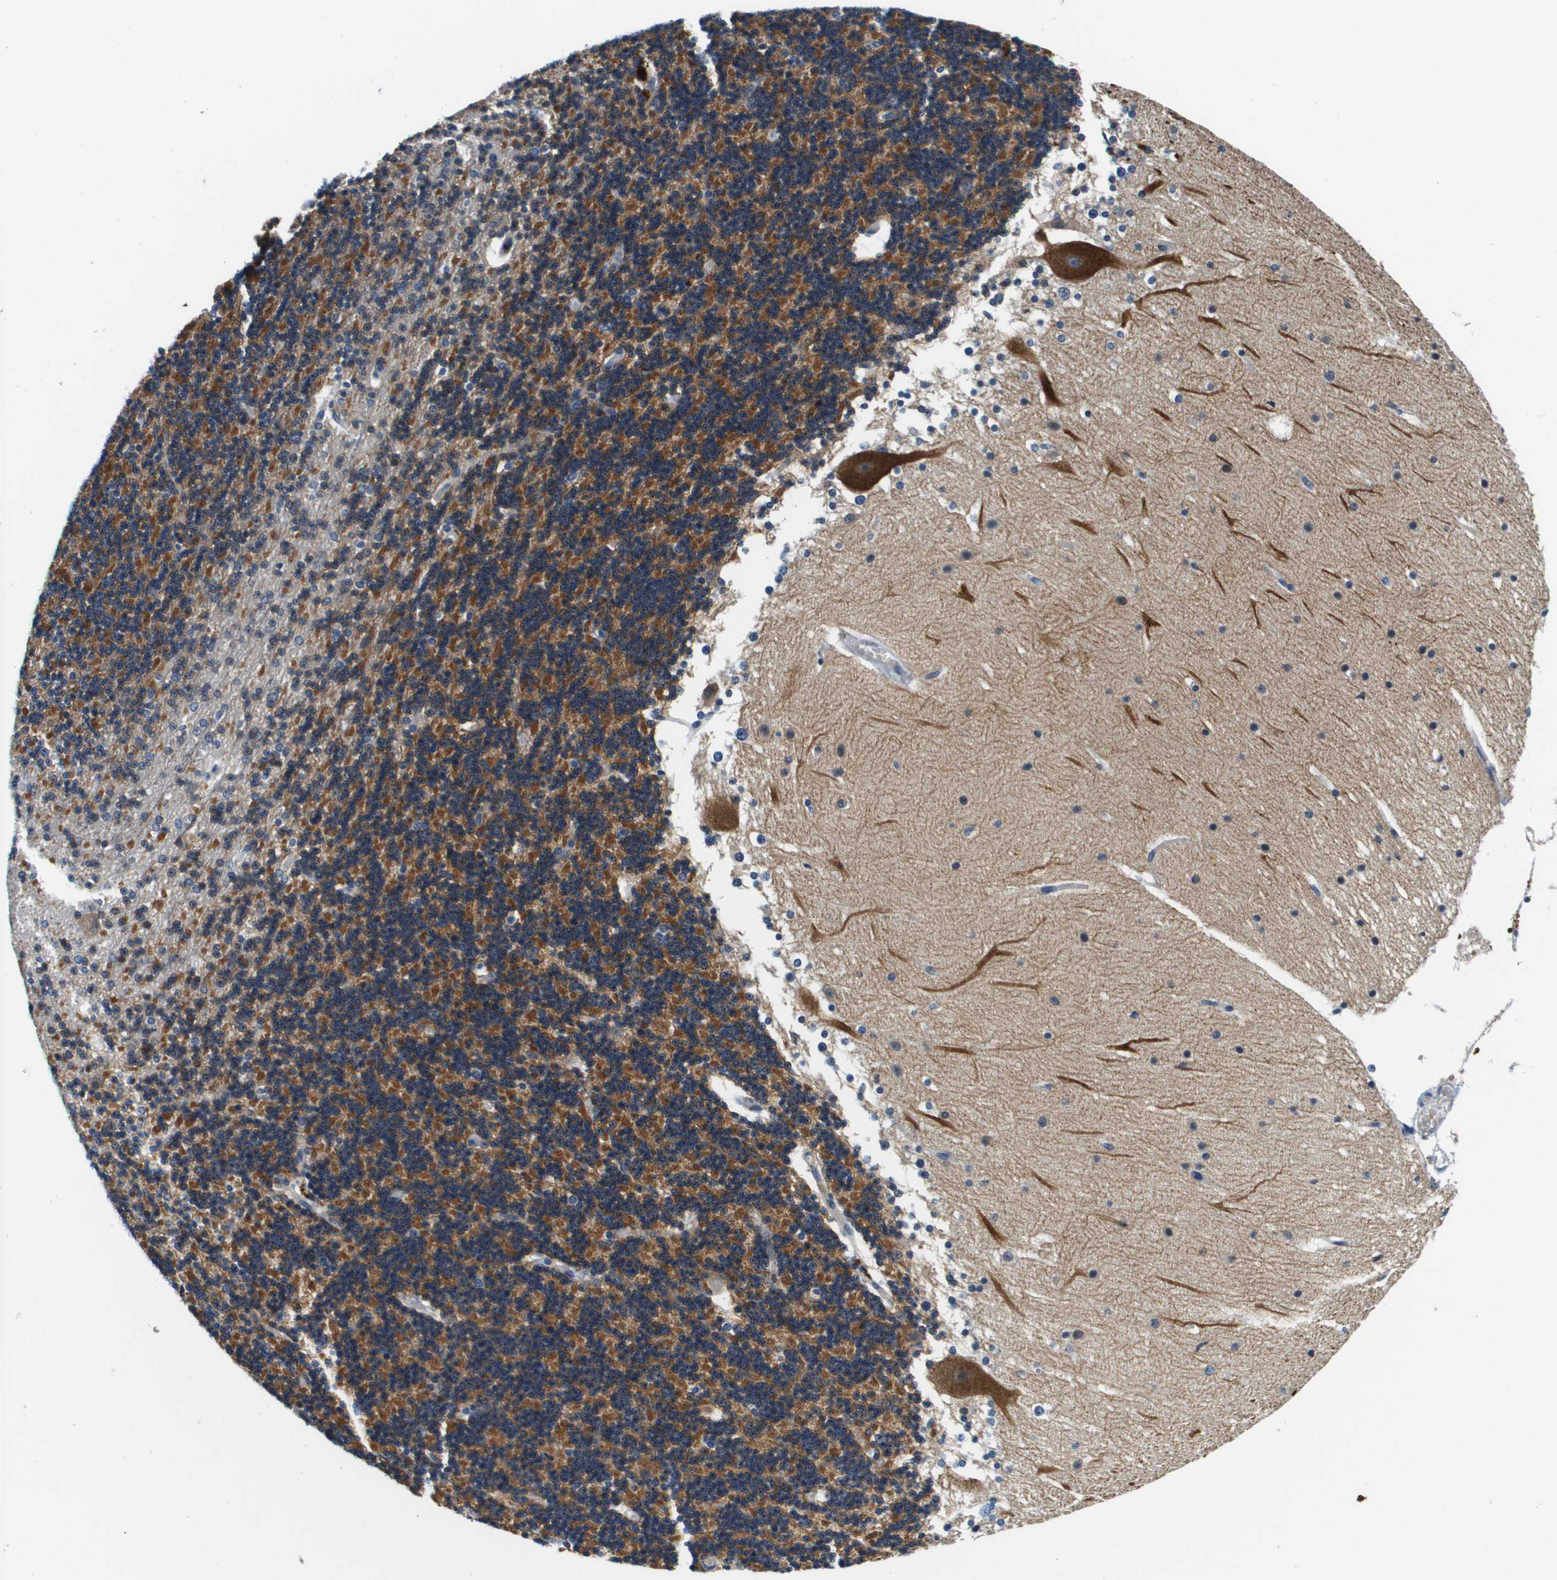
{"staining": {"intensity": "strong", "quantity": "25%-75%", "location": "cytoplasmic/membranous"}, "tissue": "cerebellum", "cell_type": "Cells in granular layer", "image_type": "normal", "snomed": [{"axis": "morphology", "description": "Normal tissue, NOS"}, {"axis": "topography", "description": "Cerebellum"}], "caption": "Immunohistochemistry (IHC) (DAB) staining of normal cerebellum exhibits strong cytoplasmic/membranous protein staining in about 25%-75% of cells in granular layer. The staining was performed using DAB (3,3'-diaminobenzidine), with brown indicating positive protein expression. Nuclei are stained blue with hematoxylin.", "gene": "KCNQ5", "patient": {"sex": "female", "age": 19}}